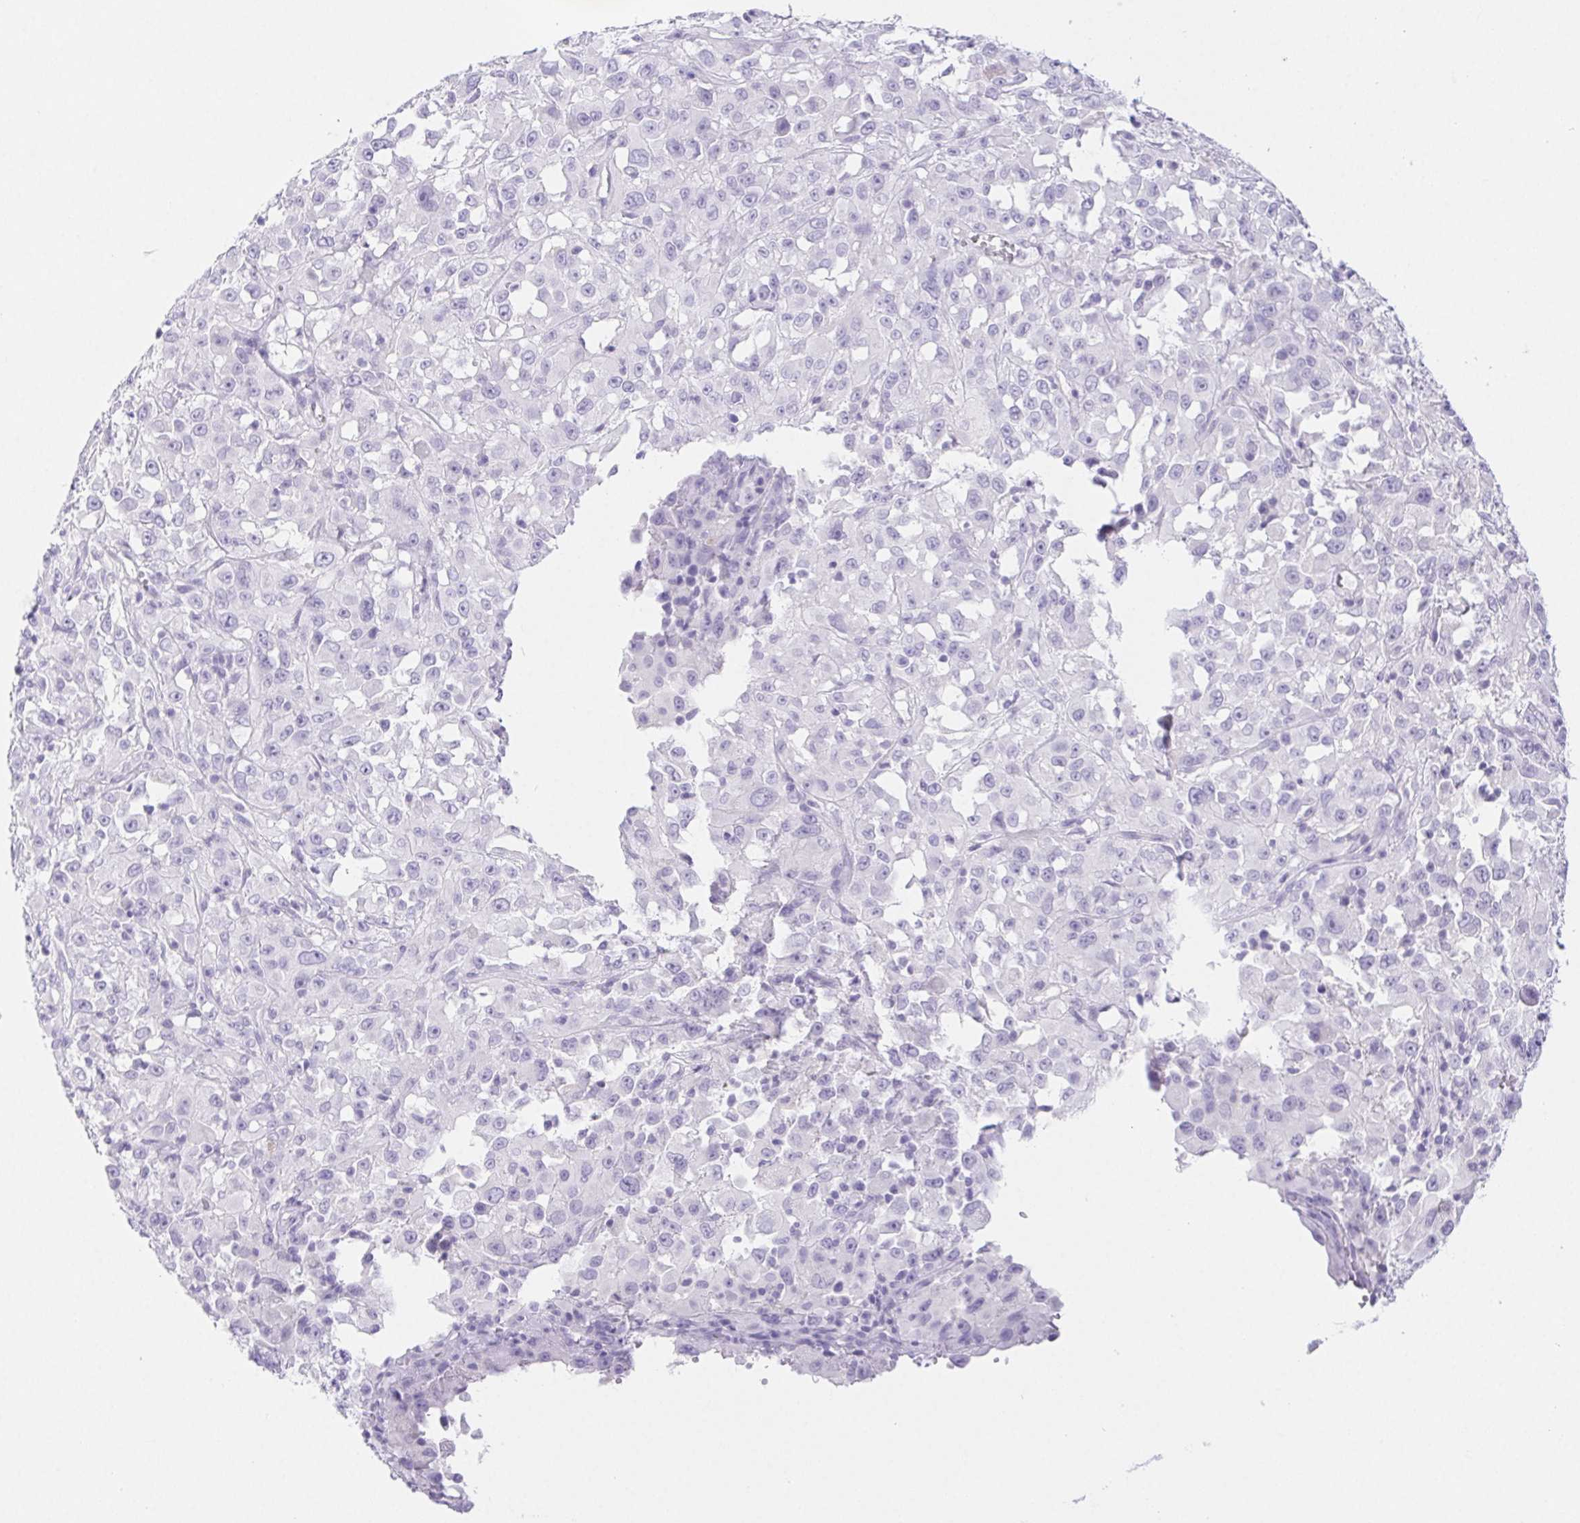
{"staining": {"intensity": "negative", "quantity": "none", "location": "none"}, "tissue": "melanoma", "cell_type": "Tumor cells", "image_type": "cancer", "snomed": [{"axis": "morphology", "description": "Malignant melanoma, Metastatic site"}, {"axis": "topography", "description": "Soft tissue"}], "caption": "Malignant melanoma (metastatic site) was stained to show a protein in brown. There is no significant staining in tumor cells. (DAB (3,3'-diaminobenzidine) immunohistochemistry, high magnification).", "gene": "PNLIP", "patient": {"sex": "male", "age": 50}}